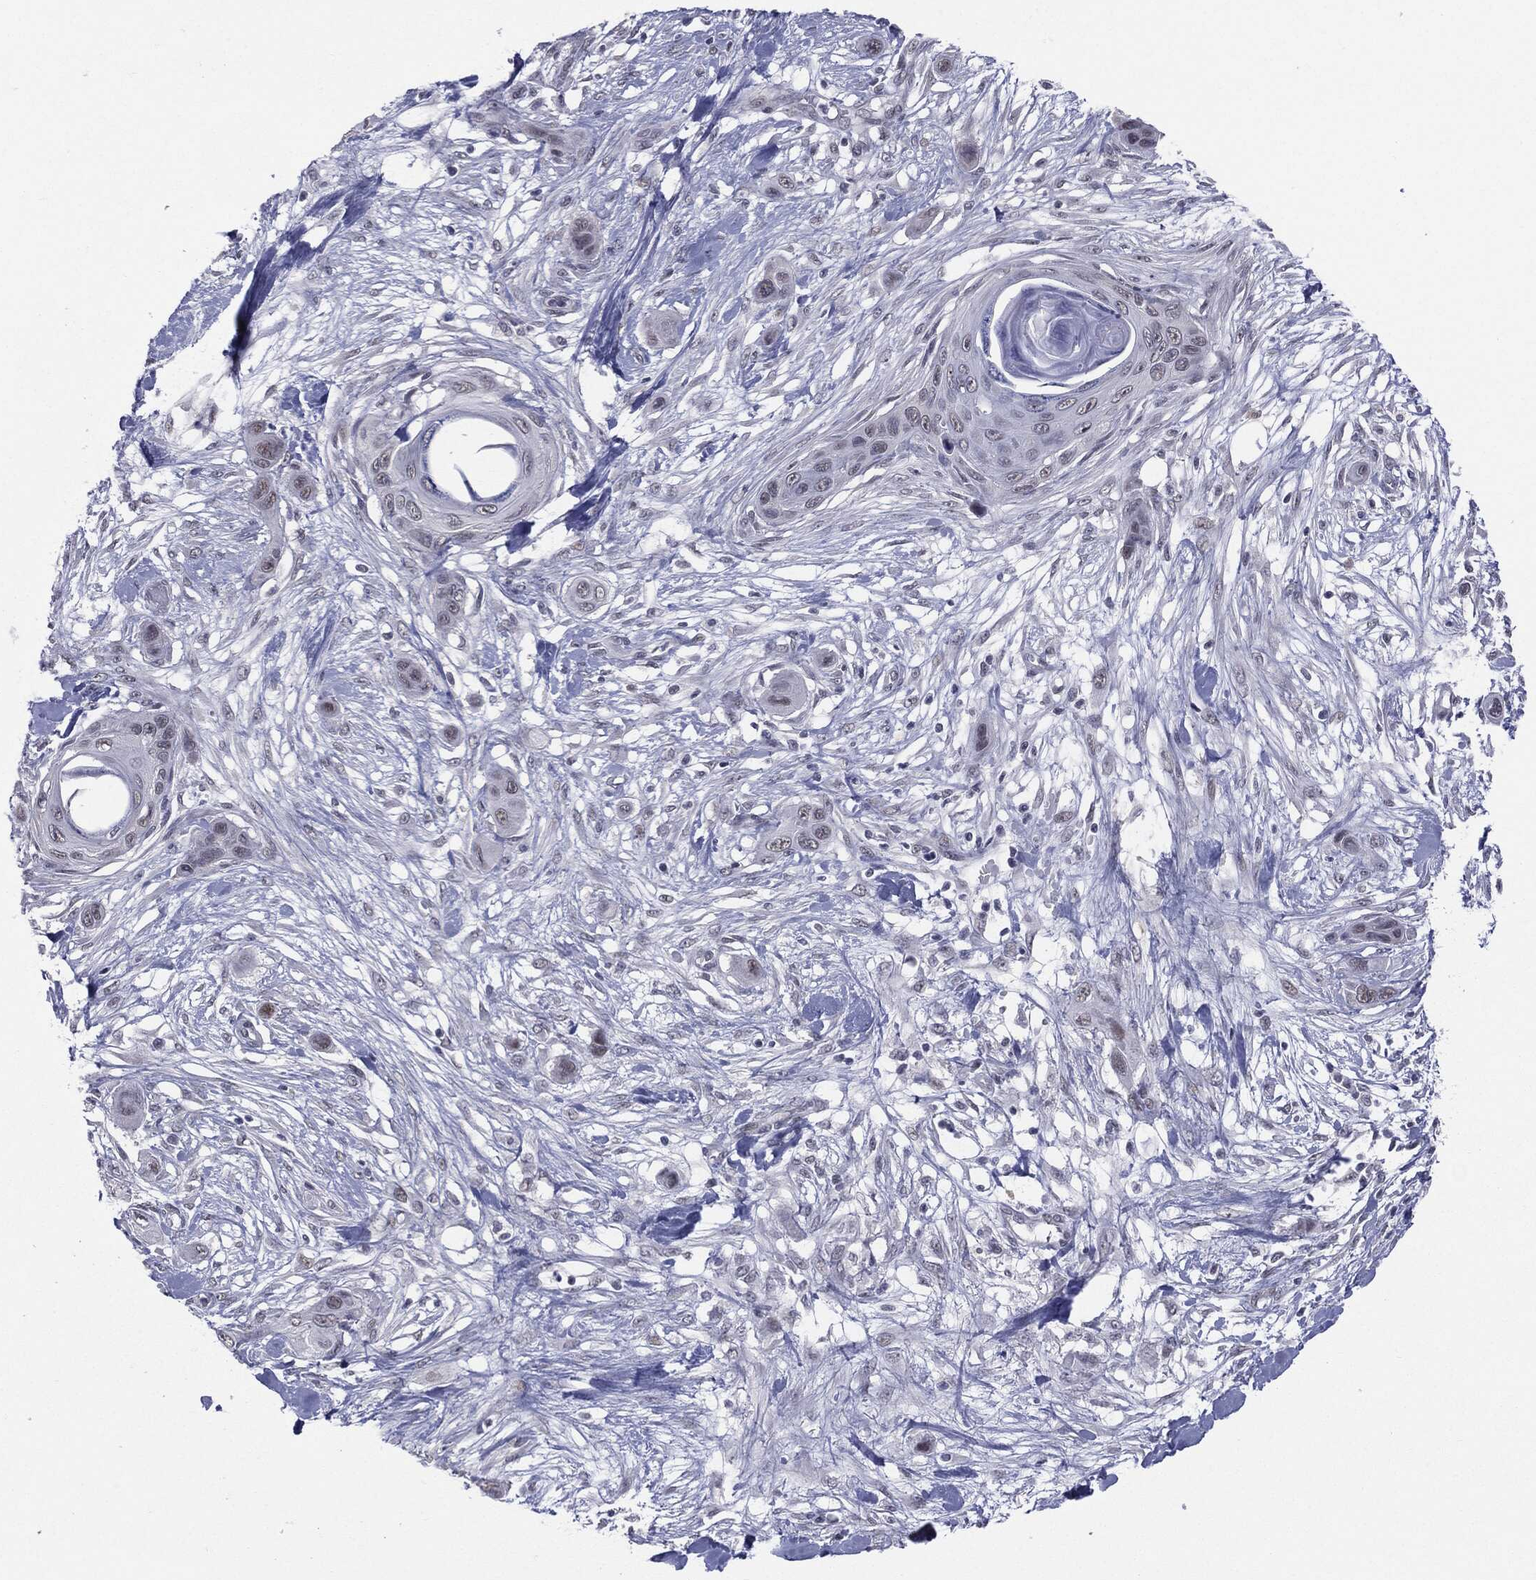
{"staining": {"intensity": "negative", "quantity": "none", "location": "none"}, "tissue": "skin cancer", "cell_type": "Tumor cells", "image_type": "cancer", "snomed": [{"axis": "morphology", "description": "Squamous cell carcinoma, NOS"}, {"axis": "topography", "description": "Skin"}], "caption": "This histopathology image is of skin squamous cell carcinoma stained with immunohistochemistry (IHC) to label a protein in brown with the nuclei are counter-stained blue. There is no expression in tumor cells.", "gene": "SLC5A5", "patient": {"sex": "male", "age": 79}}